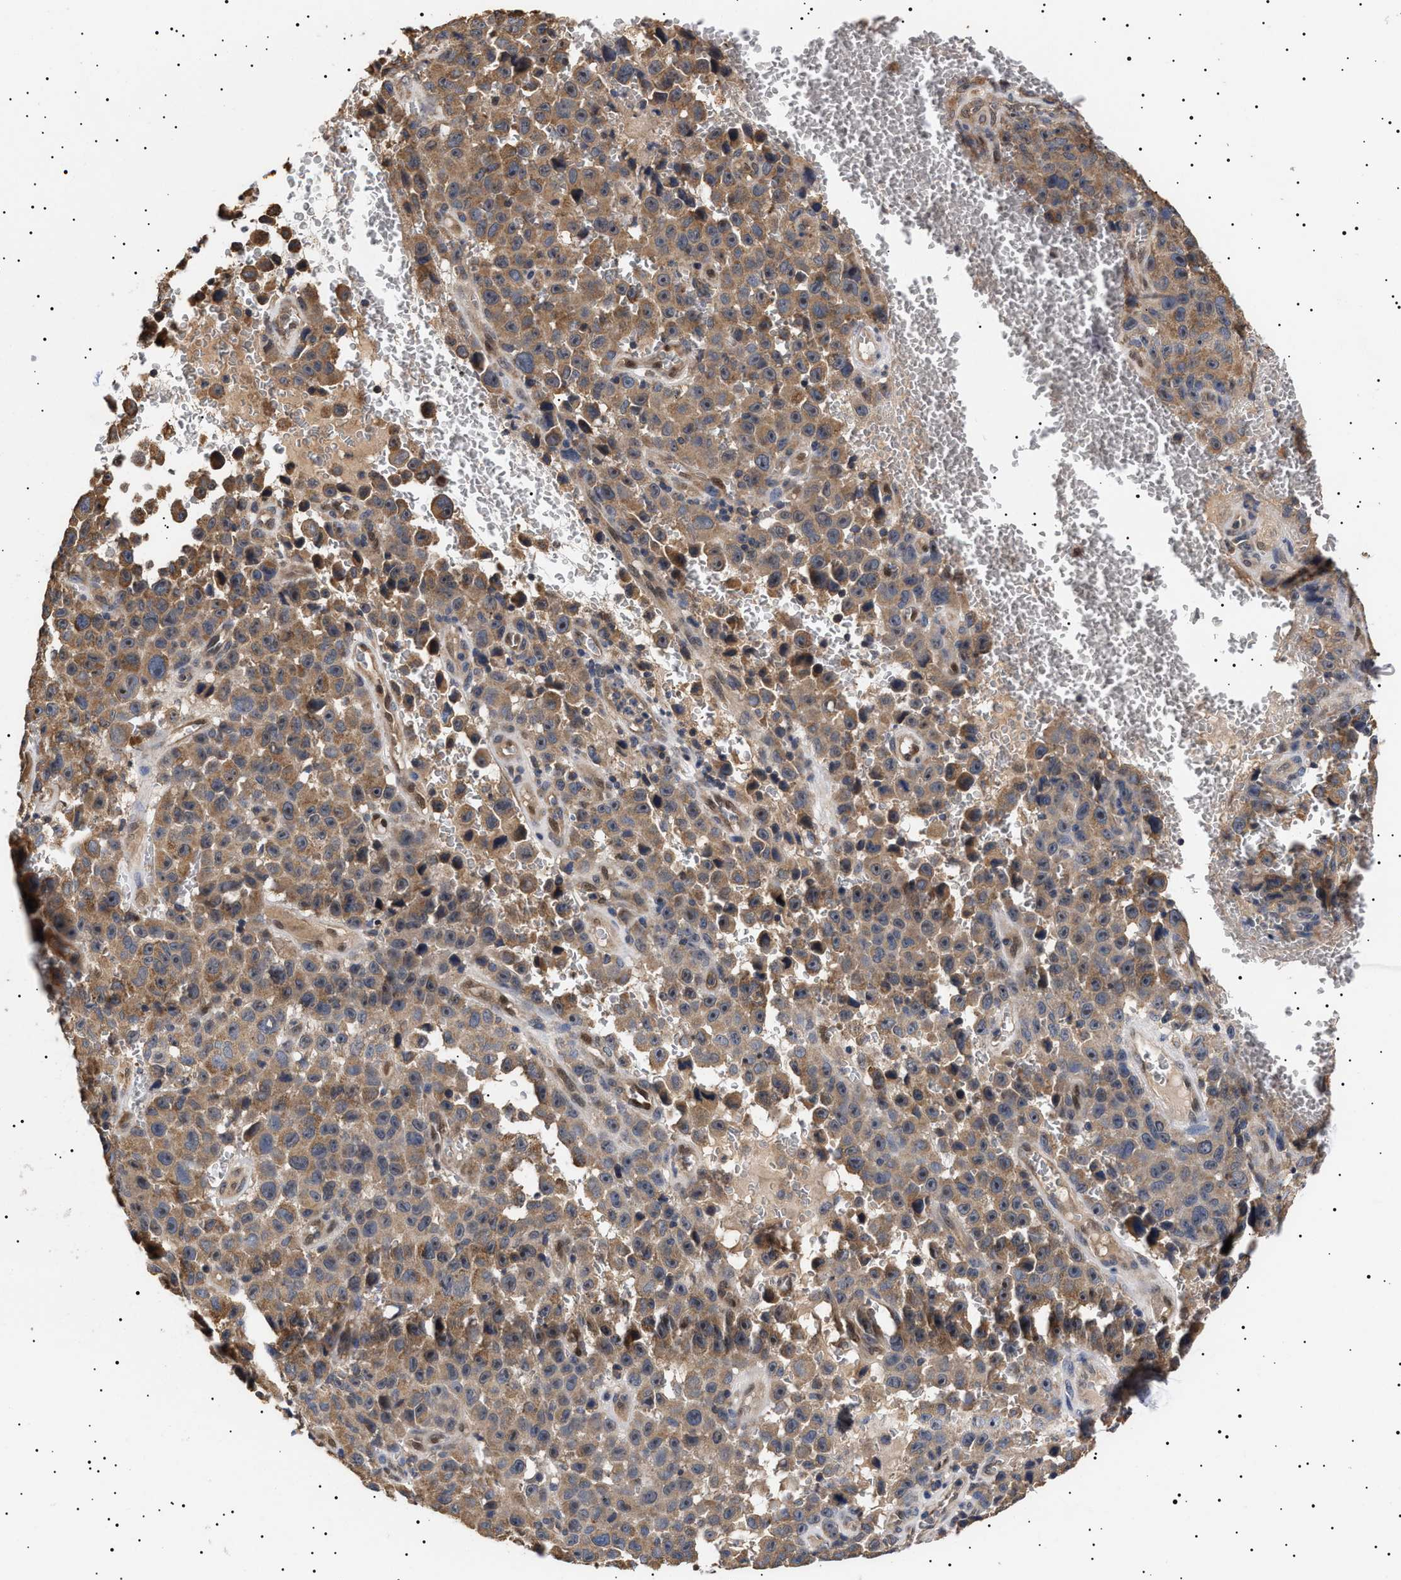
{"staining": {"intensity": "moderate", "quantity": ">75%", "location": "cytoplasmic/membranous"}, "tissue": "melanoma", "cell_type": "Tumor cells", "image_type": "cancer", "snomed": [{"axis": "morphology", "description": "Malignant melanoma, NOS"}, {"axis": "topography", "description": "Skin"}], "caption": "Protein positivity by immunohistochemistry (IHC) shows moderate cytoplasmic/membranous positivity in approximately >75% of tumor cells in malignant melanoma. The staining was performed using DAB, with brown indicating positive protein expression. Nuclei are stained blue with hematoxylin.", "gene": "KRBA1", "patient": {"sex": "female", "age": 82}}